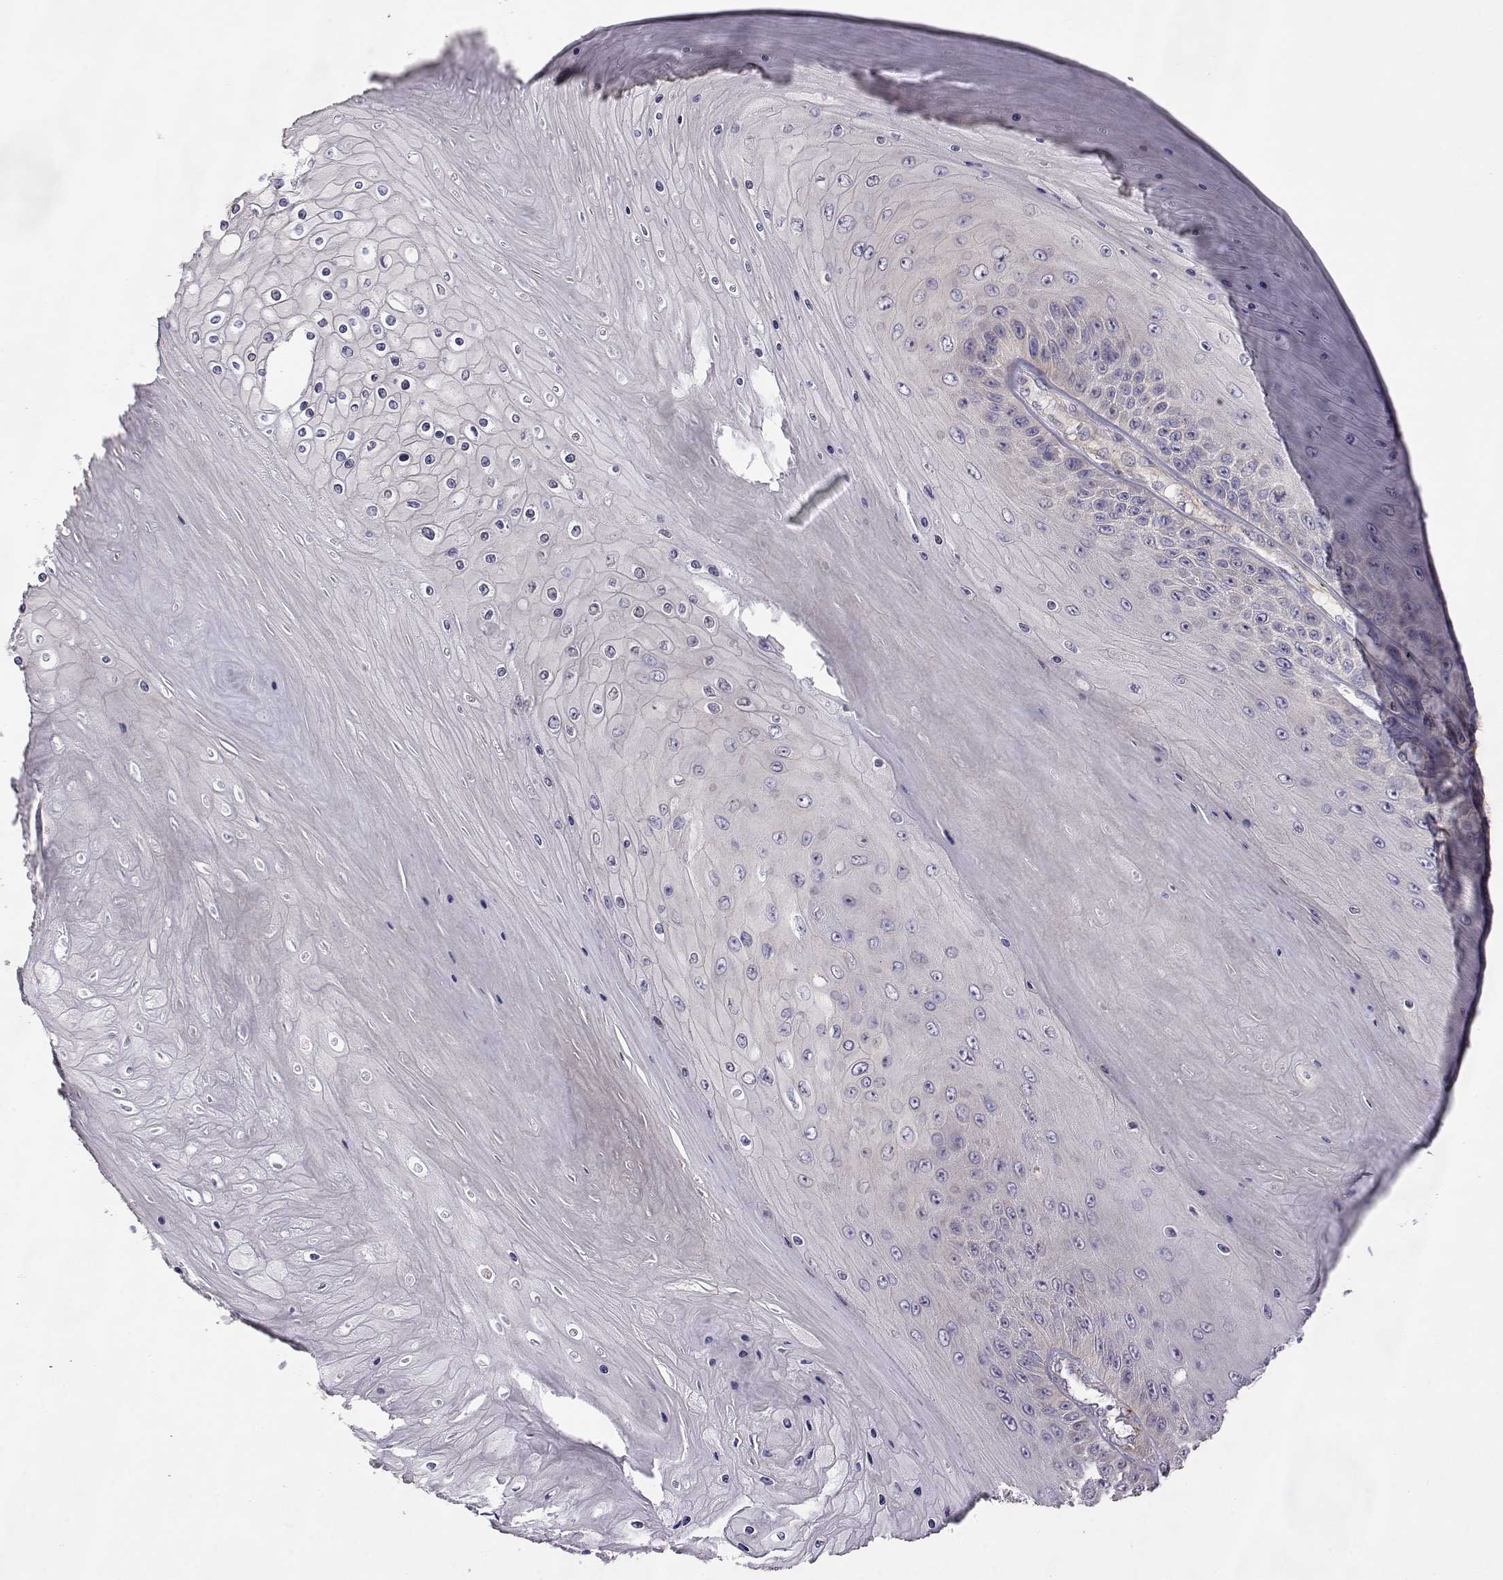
{"staining": {"intensity": "negative", "quantity": "none", "location": "none"}, "tissue": "skin cancer", "cell_type": "Tumor cells", "image_type": "cancer", "snomed": [{"axis": "morphology", "description": "Squamous cell carcinoma, NOS"}, {"axis": "topography", "description": "Skin"}], "caption": "Immunohistochemistry (IHC) of human skin cancer displays no staining in tumor cells.", "gene": "CRIM1", "patient": {"sex": "male", "age": 62}}